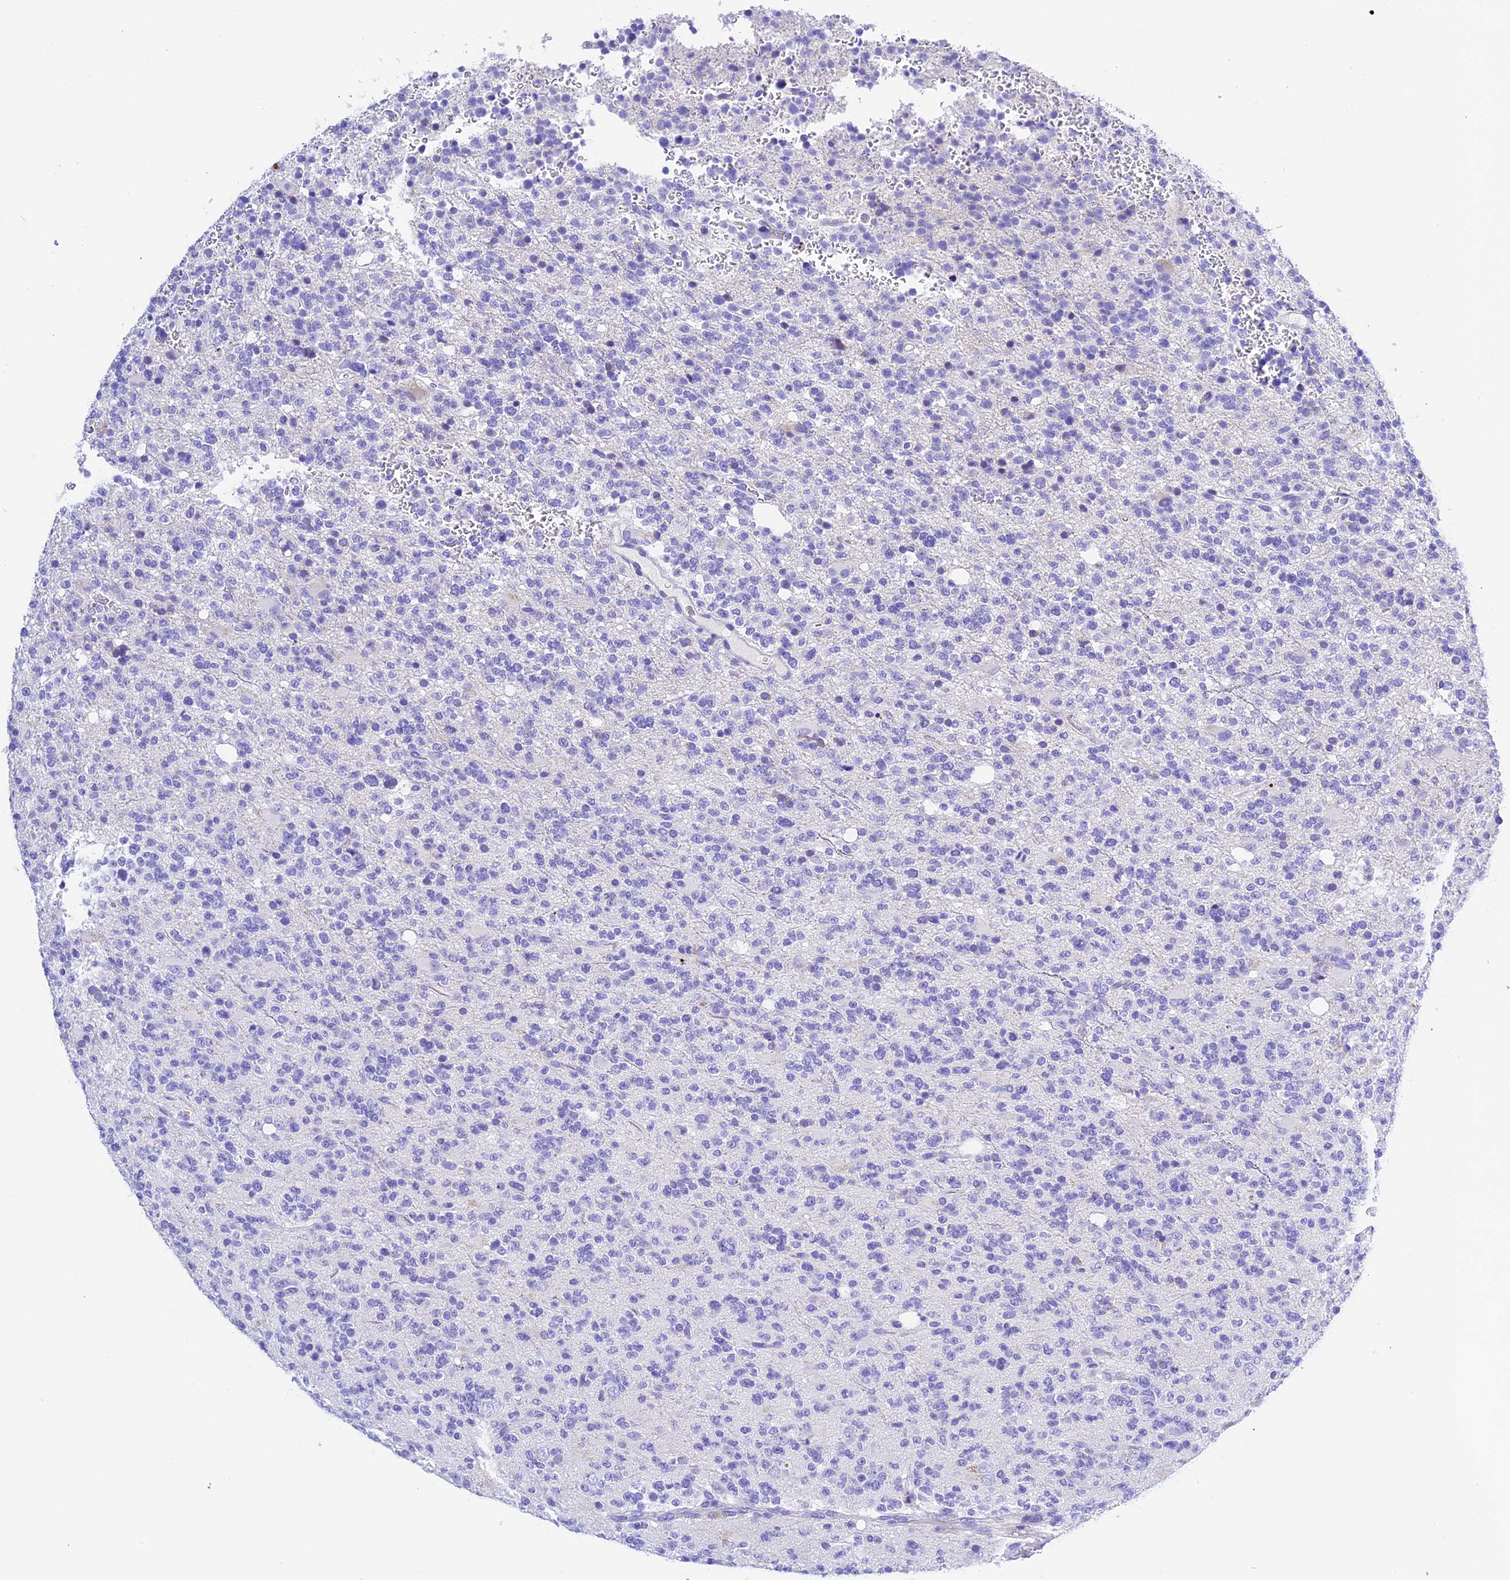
{"staining": {"intensity": "negative", "quantity": "none", "location": "none"}, "tissue": "glioma", "cell_type": "Tumor cells", "image_type": "cancer", "snomed": [{"axis": "morphology", "description": "Glioma, malignant, High grade"}, {"axis": "topography", "description": "Brain"}], "caption": "Glioma stained for a protein using IHC reveals no expression tumor cells.", "gene": "PSG11", "patient": {"sex": "female", "age": 62}}